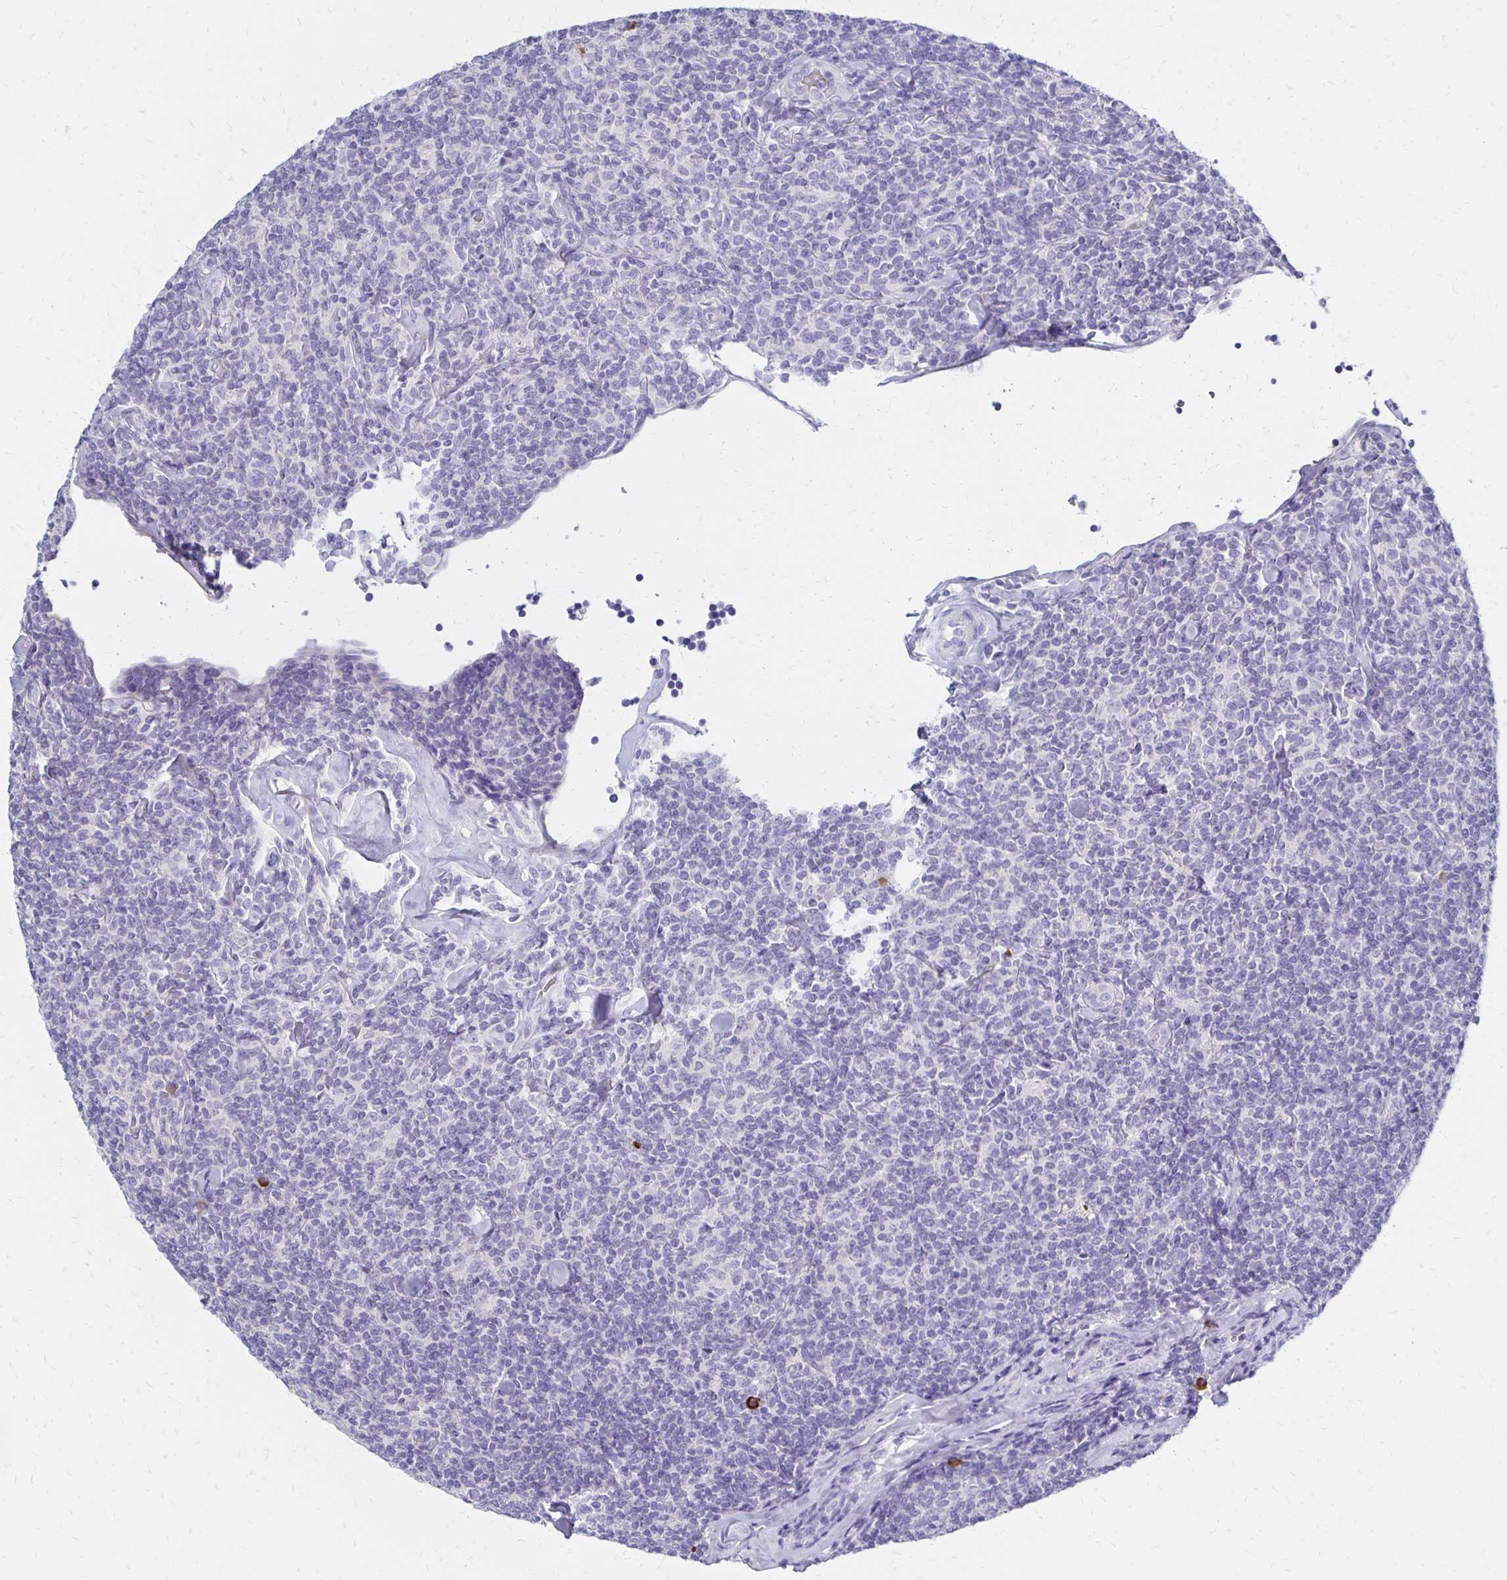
{"staining": {"intensity": "negative", "quantity": "none", "location": "none"}, "tissue": "lymphoma", "cell_type": "Tumor cells", "image_type": "cancer", "snomed": [{"axis": "morphology", "description": "Malignant lymphoma, non-Hodgkin's type, Low grade"}, {"axis": "topography", "description": "Lymph node"}], "caption": "The photomicrograph exhibits no staining of tumor cells in low-grade malignant lymphoma, non-Hodgkin's type.", "gene": "FNTB", "patient": {"sex": "female", "age": 56}}